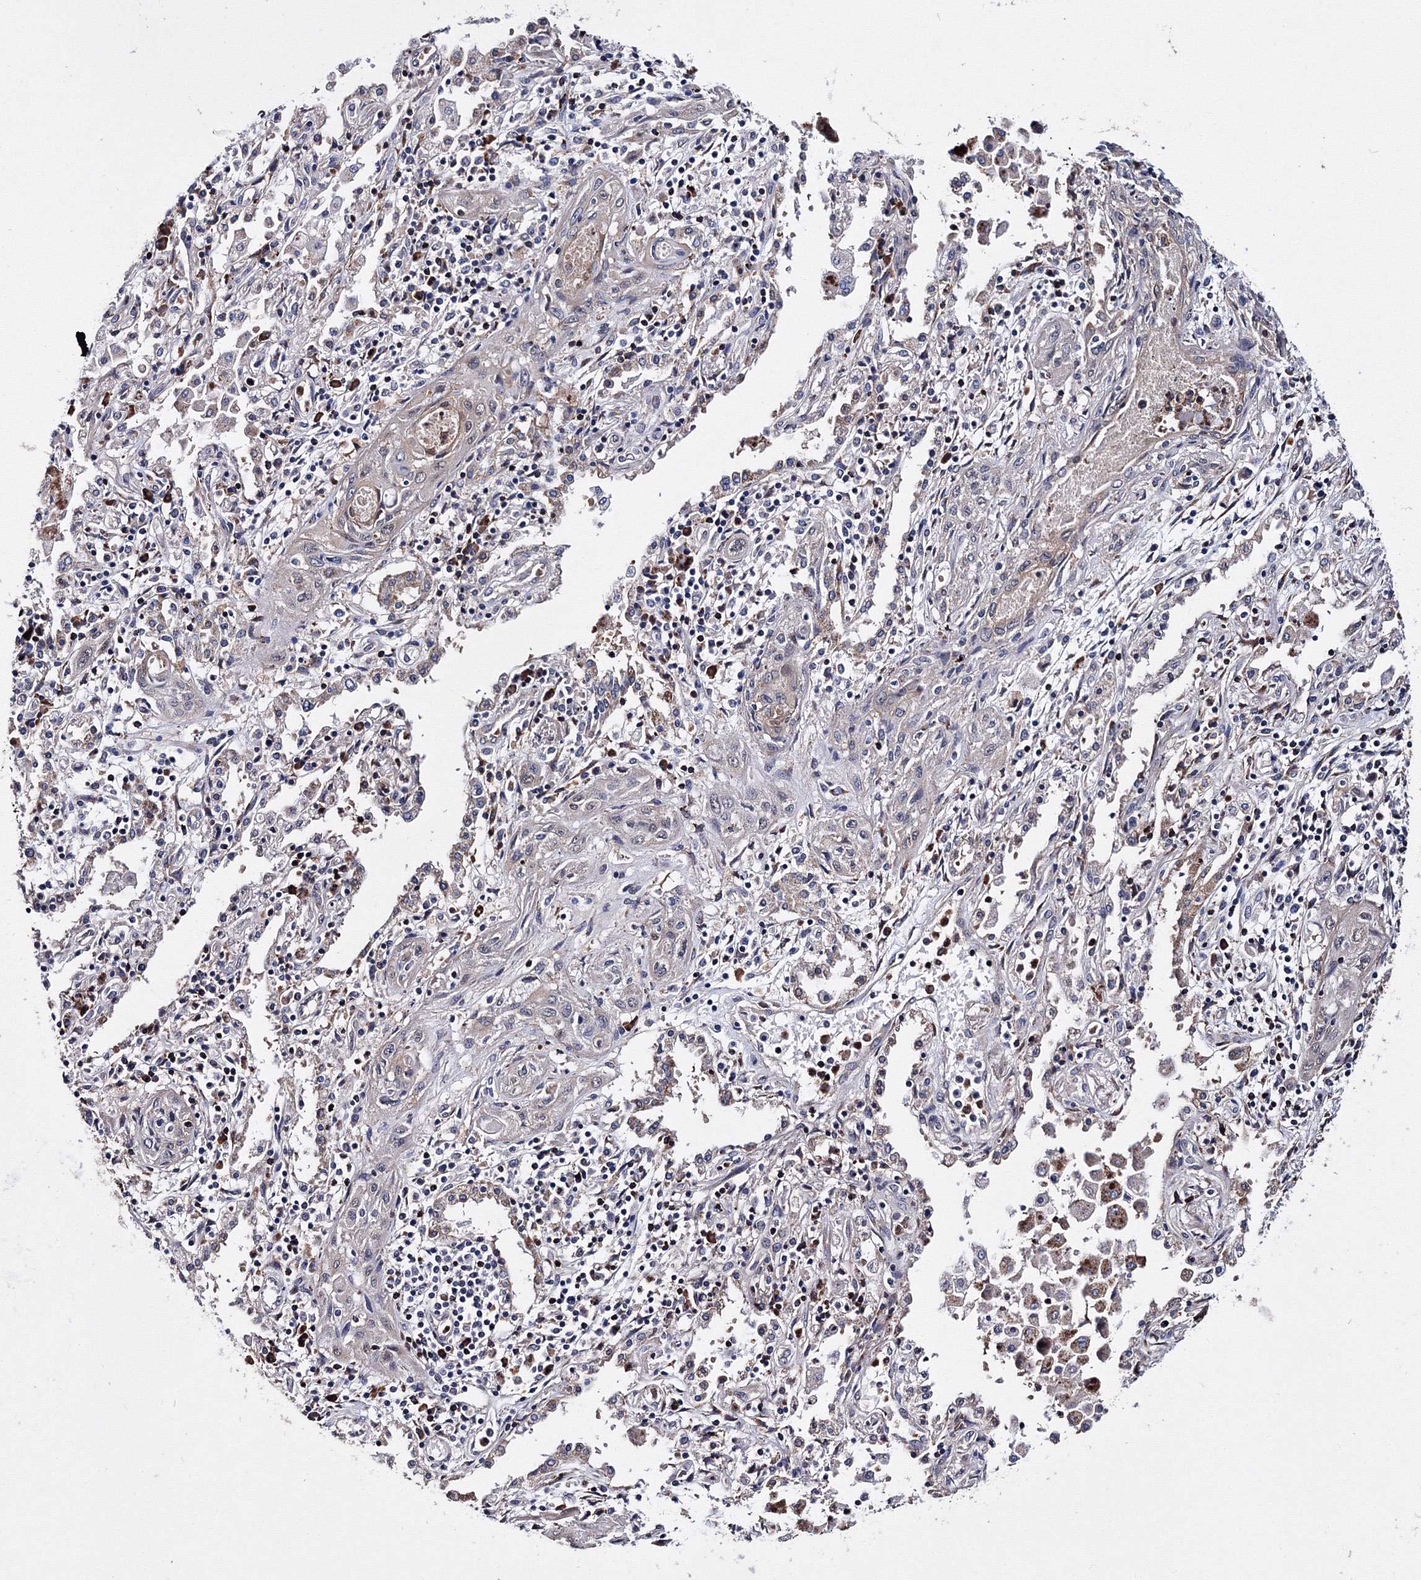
{"staining": {"intensity": "negative", "quantity": "none", "location": "none"}, "tissue": "lung cancer", "cell_type": "Tumor cells", "image_type": "cancer", "snomed": [{"axis": "morphology", "description": "Squamous cell carcinoma, NOS"}, {"axis": "topography", "description": "Lung"}], "caption": "Immunohistochemistry (IHC) histopathology image of neoplastic tissue: human lung cancer stained with DAB (3,3'-diaminobenzidine) exhibits no significant protein staining in tumor cells.", "gene": "PHYKPL", "patient": {"sex": "female", "age": 47}}